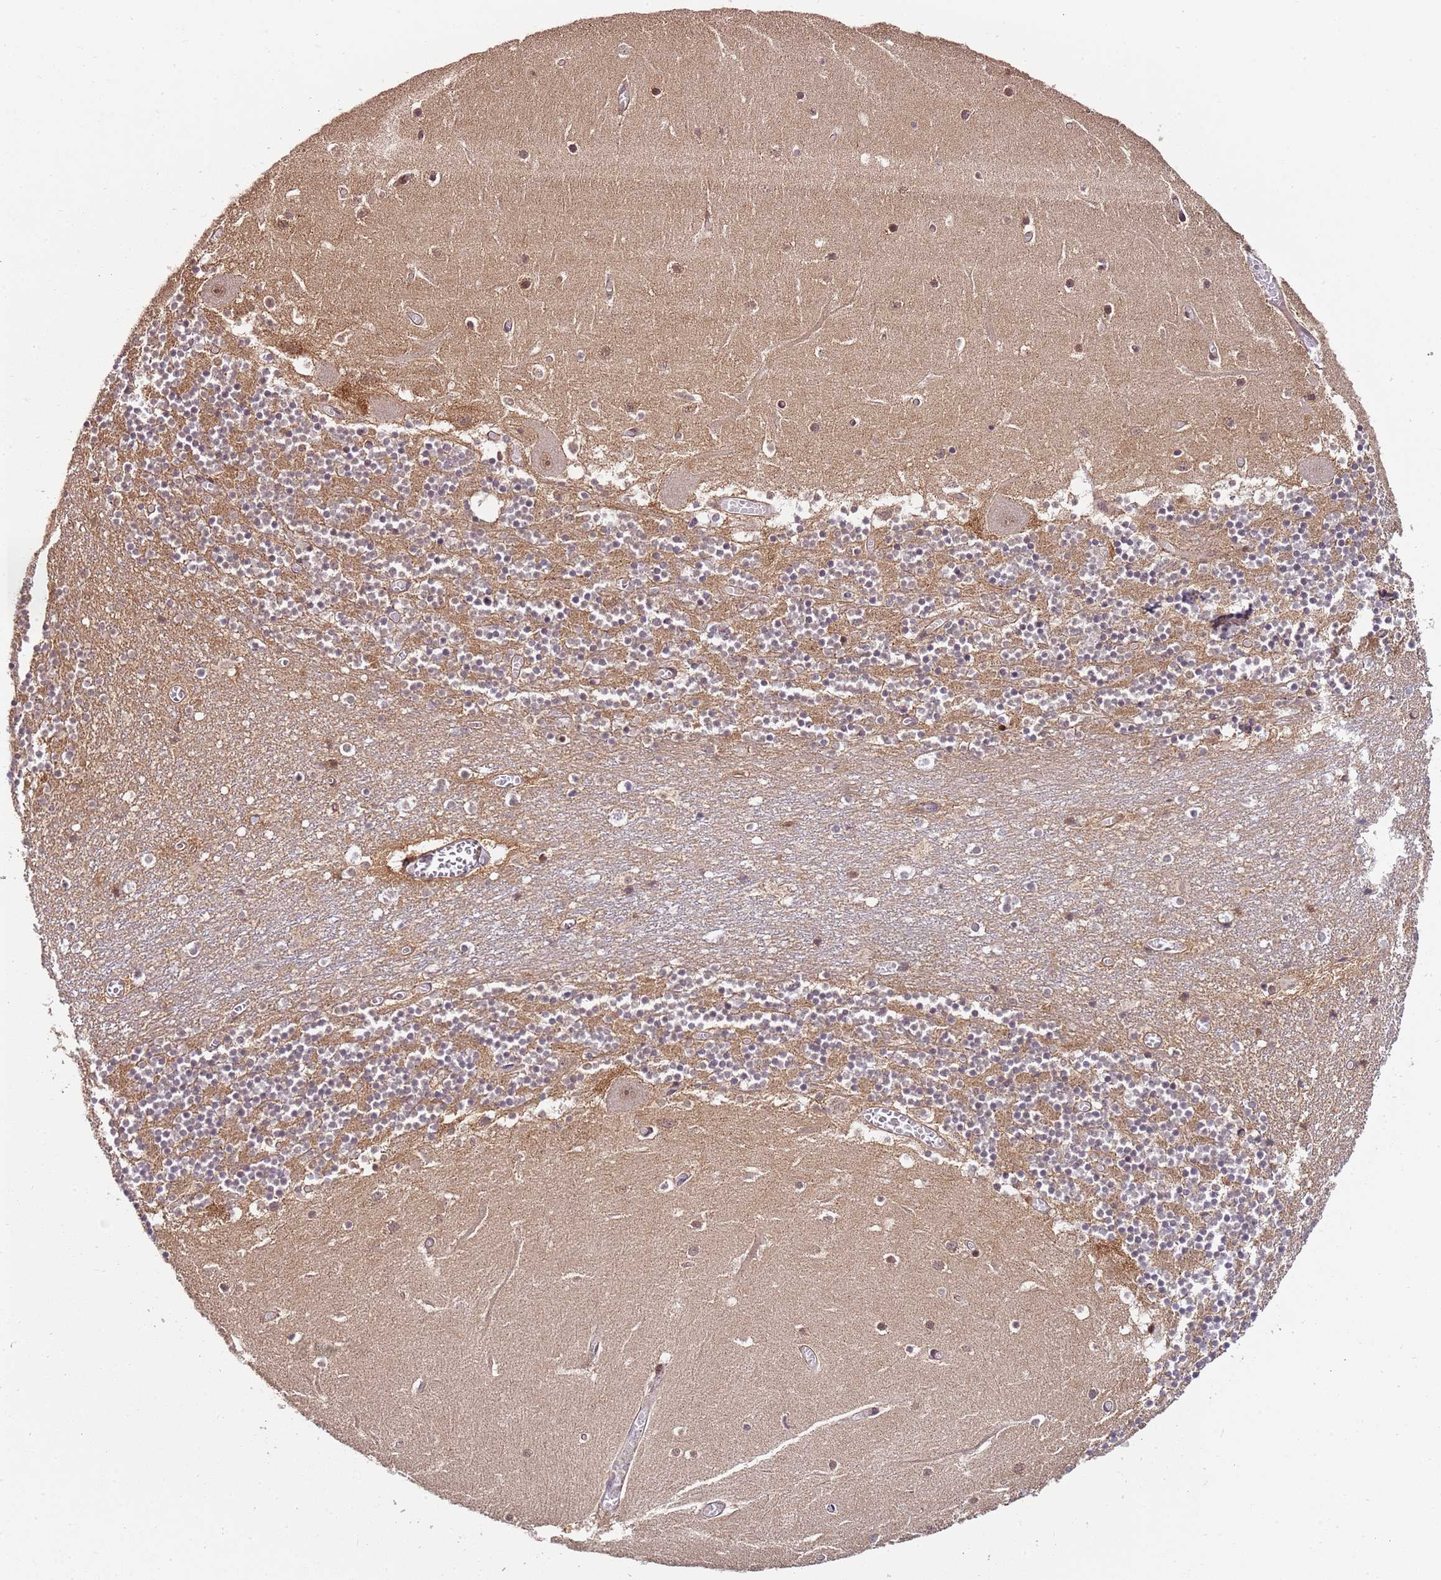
{"staining": {"intensity": "moderate", "quantity": ">75%", "location": "cytoplasmic/membranous"}, "tissue": "cerebellum", "cell_type": "Cells in granular layer", "image_type": "normal", "snomed": [{"axis": "morphology", "description": "Normal tissue, NOS"}, {"axis": "topography", "description": "Cerebellum"}], "caption": "Approximately >75% of cells in granular layer in unremarkable human cerebellum demonstrate moderate cytoplasmic/membranous protein staining as visualized by brown immunohistochemical staining.", "gene": "EDC3", "patient": {"sex": "female", "age": 28}}